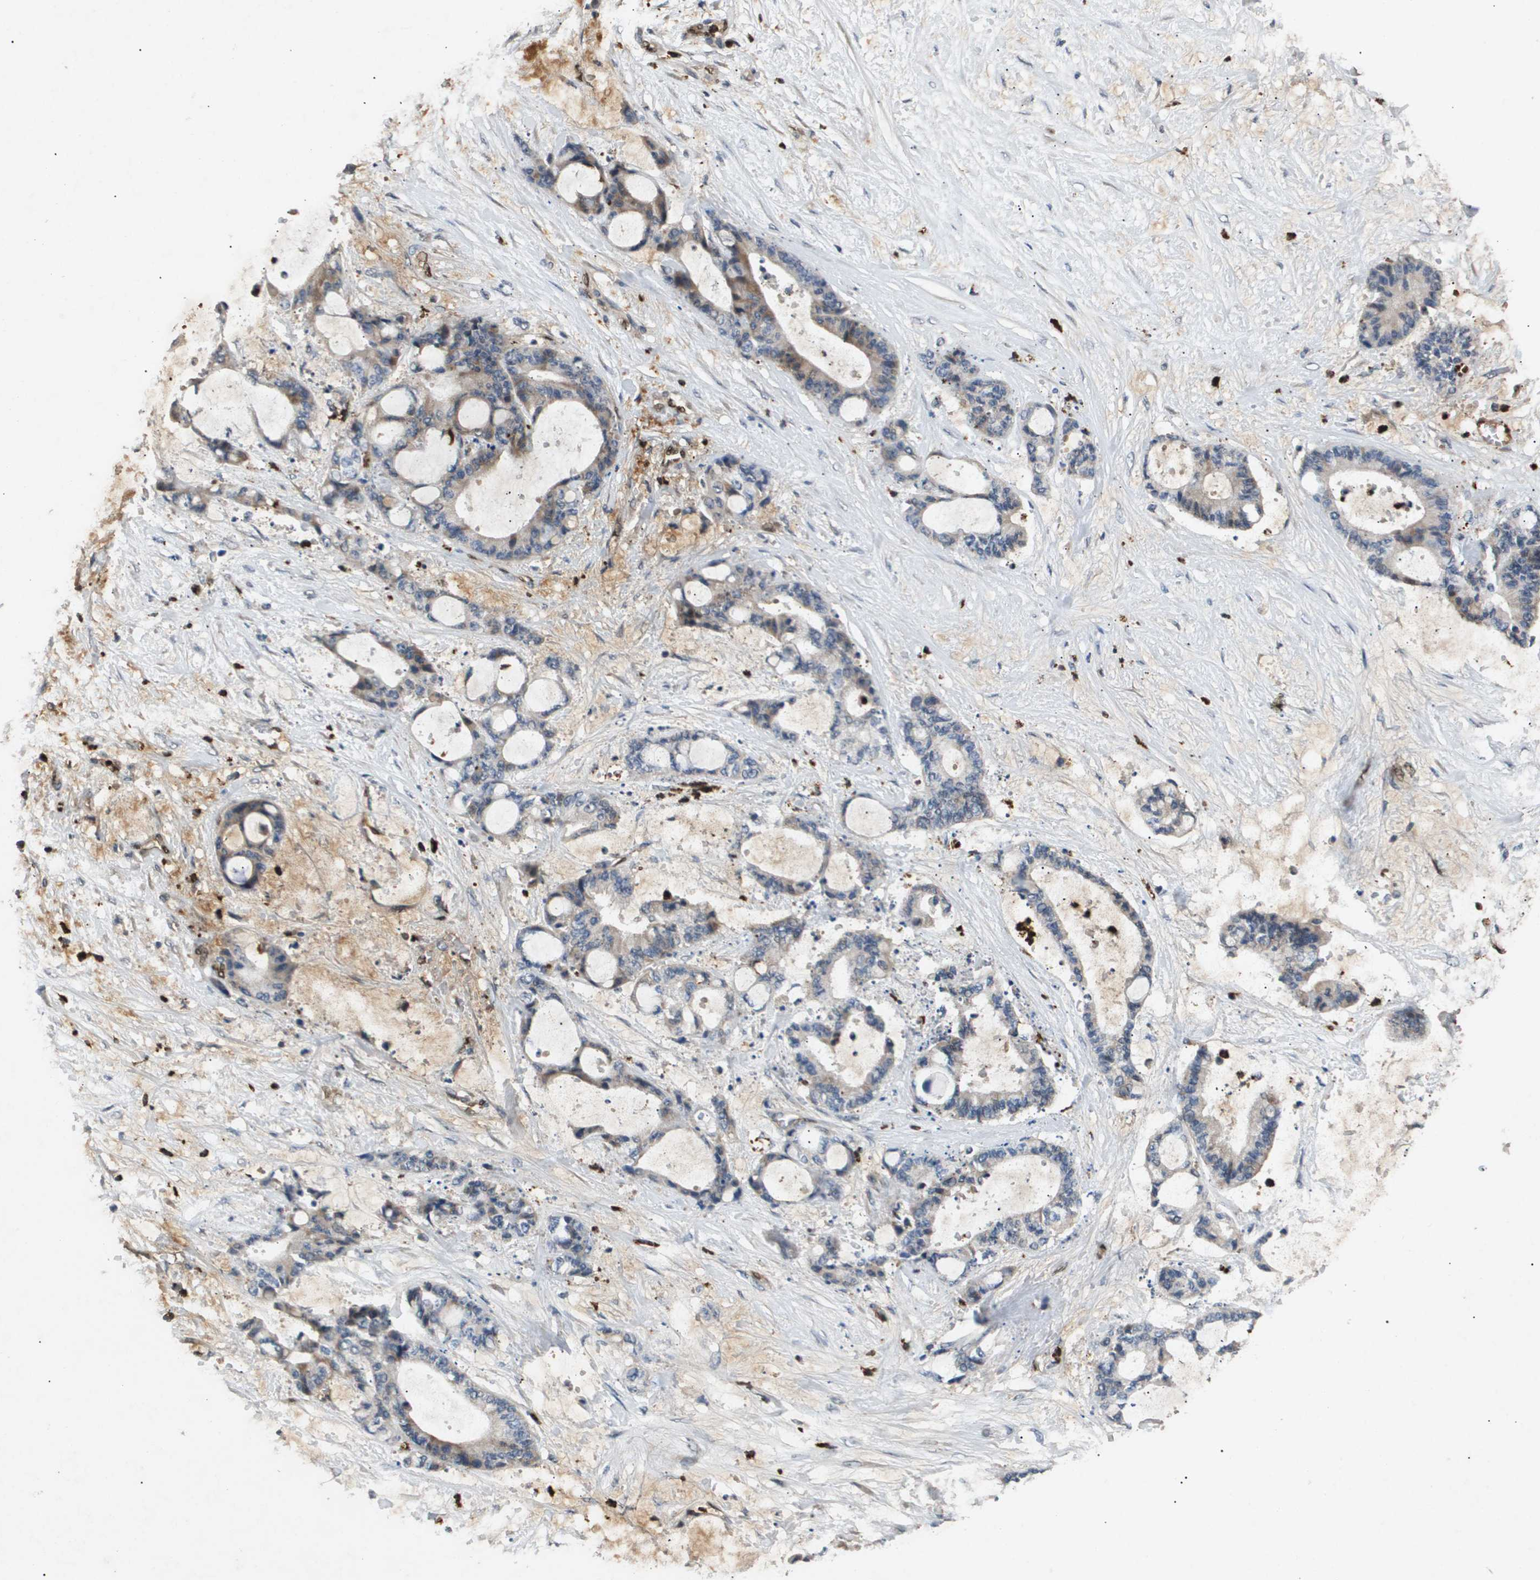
{"staining": {"intensity": "weak", "quantity": "<25%", "location": "cytoplasmic/membranous"}, "tissue": "liver cancer", "cell_type": "Tumor cells", "image_type": "cancer", "snomed": [{"axis": "morphology", "description": "Cholangiocarcinoma"}, {"axis": "topography", "description": "Liver"}], "caption": "The immunohistochemistry (IHC) image has no significant staining in tumor cells of liver cancer tissue.", "gene": "ERG", "patient": {"sex": "female", "age": 73}}